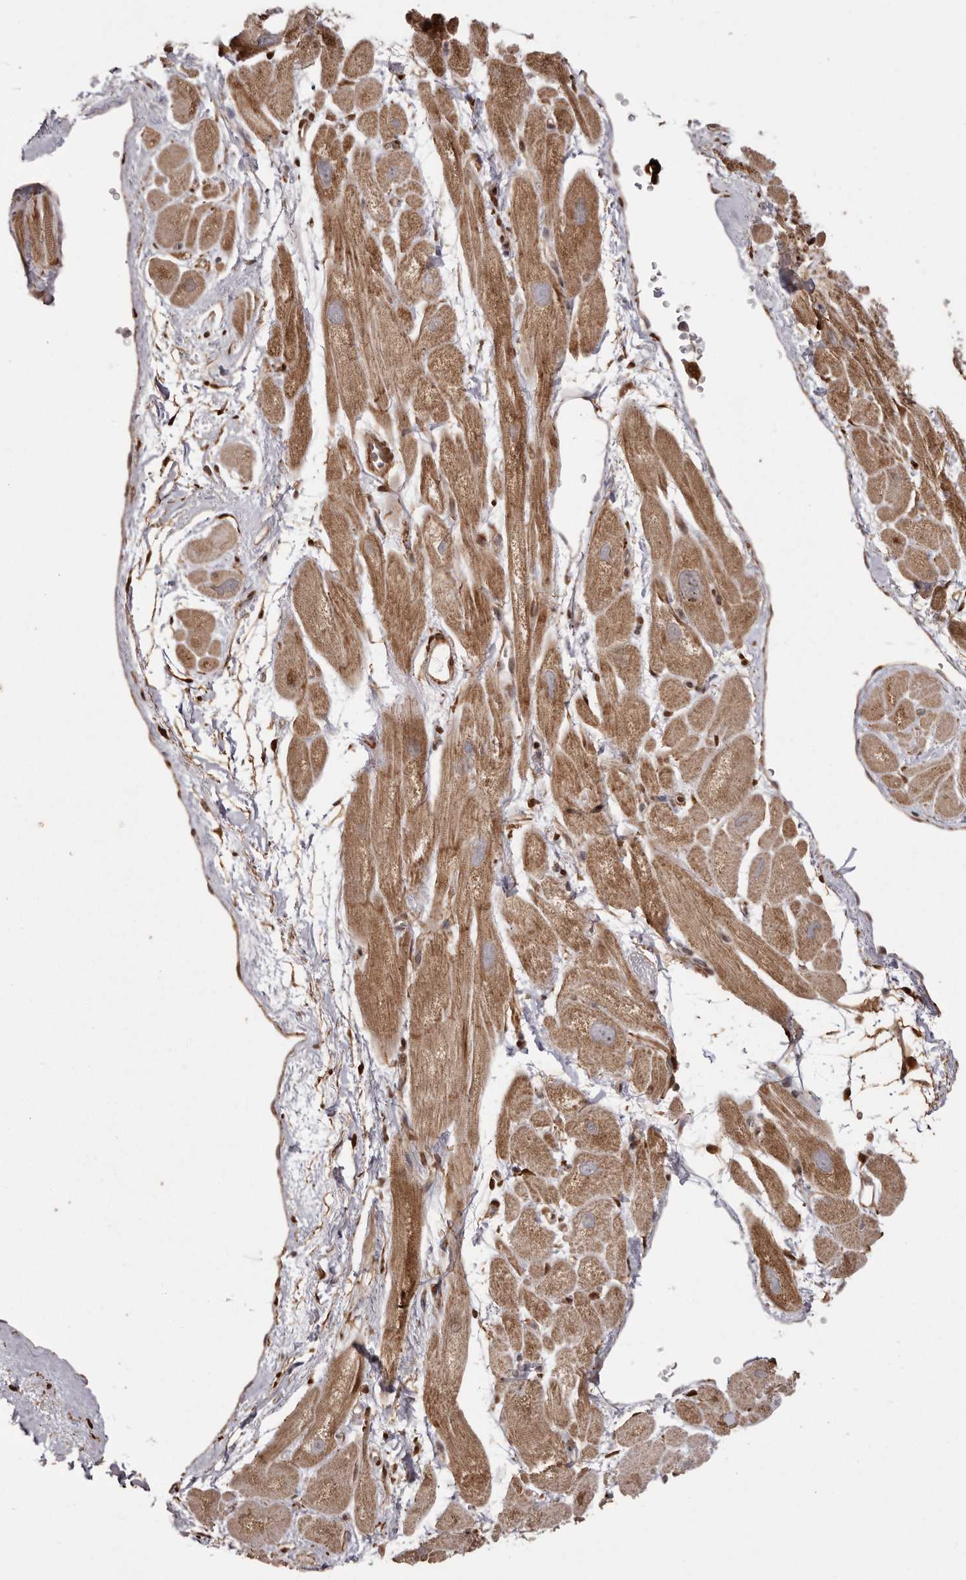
{"staining": {"intensity": "moderate", "quantity": ">75%", "location": "cytoplasmic/membranous"}, "tissue": "heart muscle", "cell_type": "Cardiomyocytes", "image_type": "normal", "snomed": [{"axis": "morphology", "description": "Normal tissue, NOS"}, {"axis": "topography", "description": "Heart"}], "caption": "Immunohistochemistry image of unremarkable heart muscle: heart muscle stained using IHC exhibits medium levels of moderate protein expression localized specifically in the cytoplasmic/membranous of cardiomyocytes, appearing as a cytoplasmic/membranous brown color.", "gene": "GFOD1", "patient": {"sex": "male", "age": 49}}